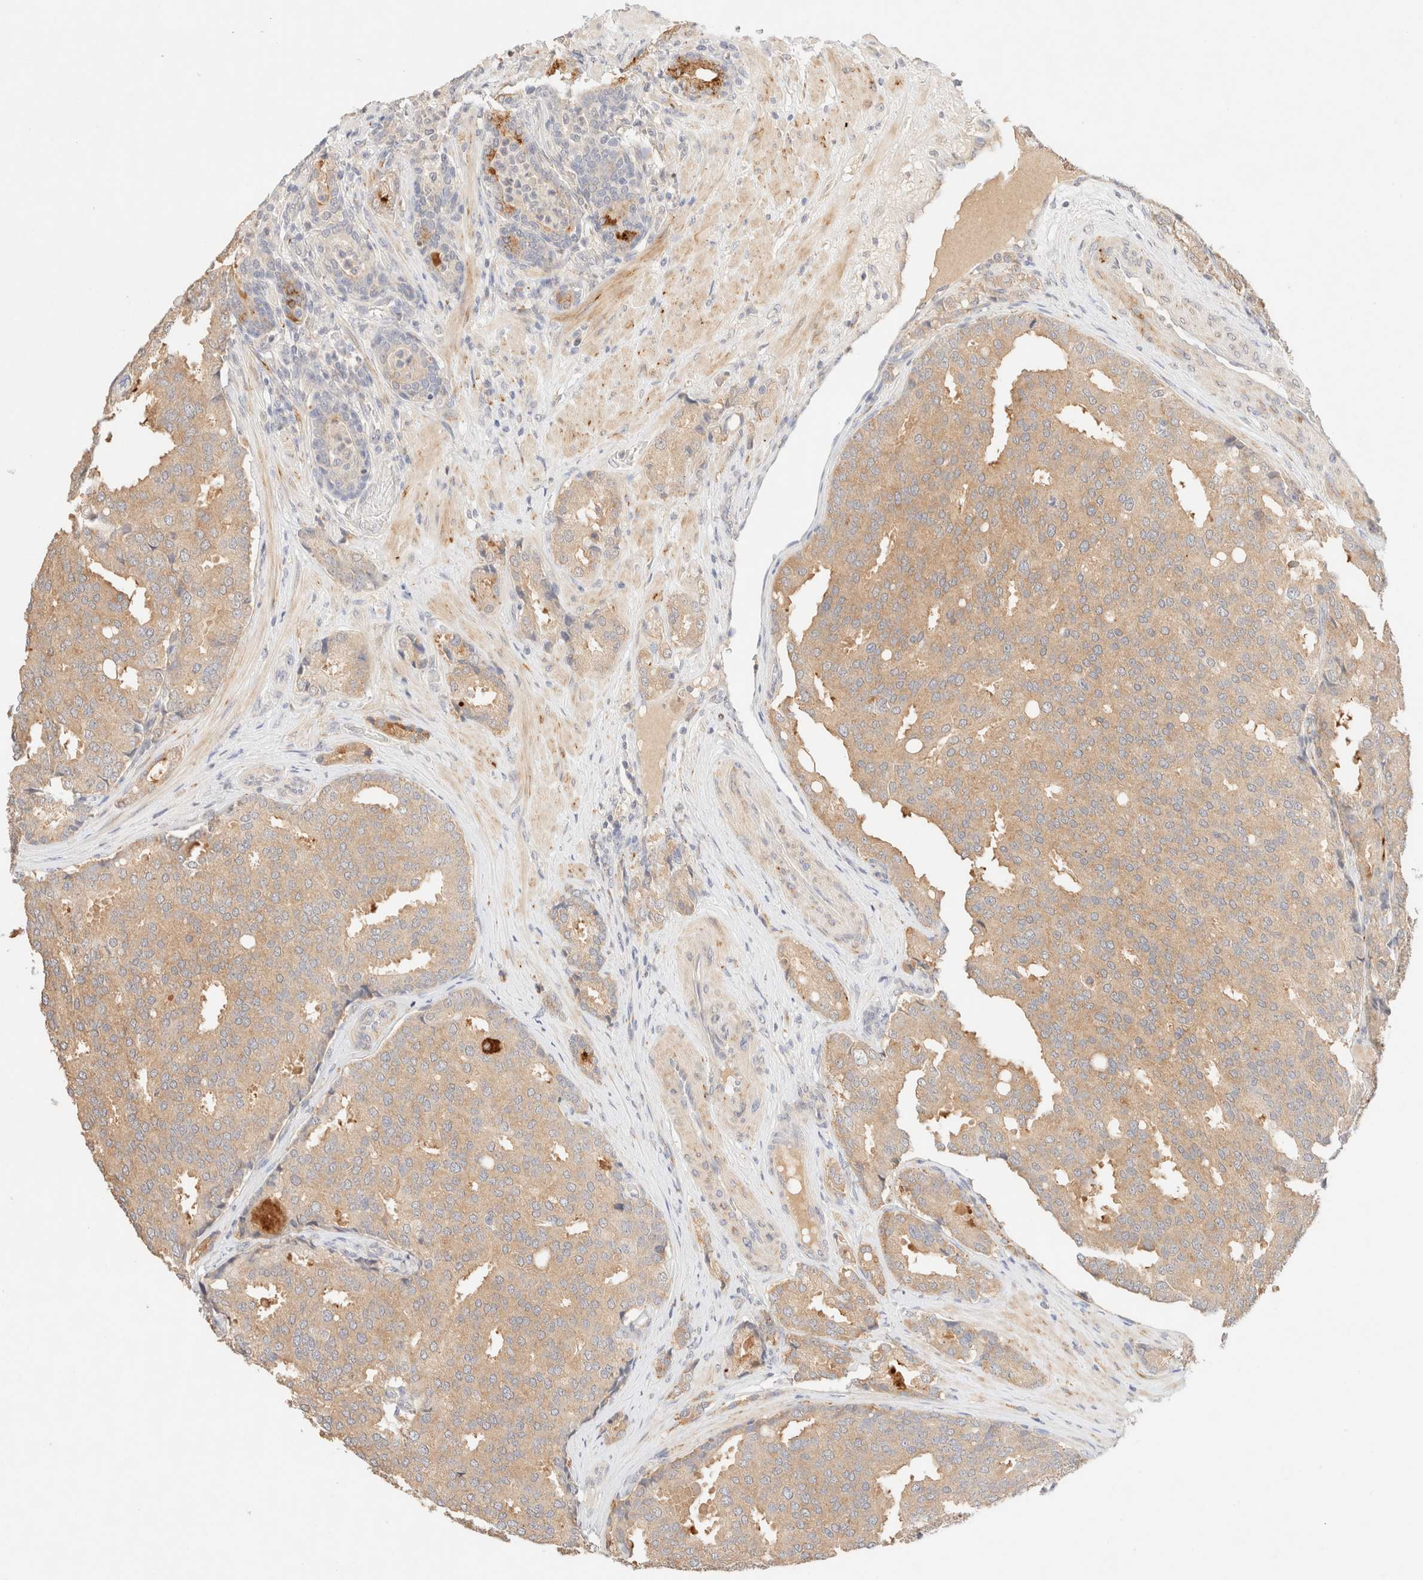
{"staining": {"intensity": "weak", "quantity": ">75%", "location": "cytoplasmic/membranous"}, "tissue": "prostate cancer", "cell_type": "Tumor cells", "image_type": "cancer", "snomed": [{"axis": "morphology", "description": "Adenocarcinoma, High grade"}, {"axis": "topography", "description": "Prostate"}], "caption": "Protein expression by immunohistochemistry (IHC) reveals weak cytoplasmic/membranous expression in about >75% of tumor cells in prostate adenocarcinoma (high-grade).", "gene": "SNTB1", "patient": {"sex": "male", "age": 50}}